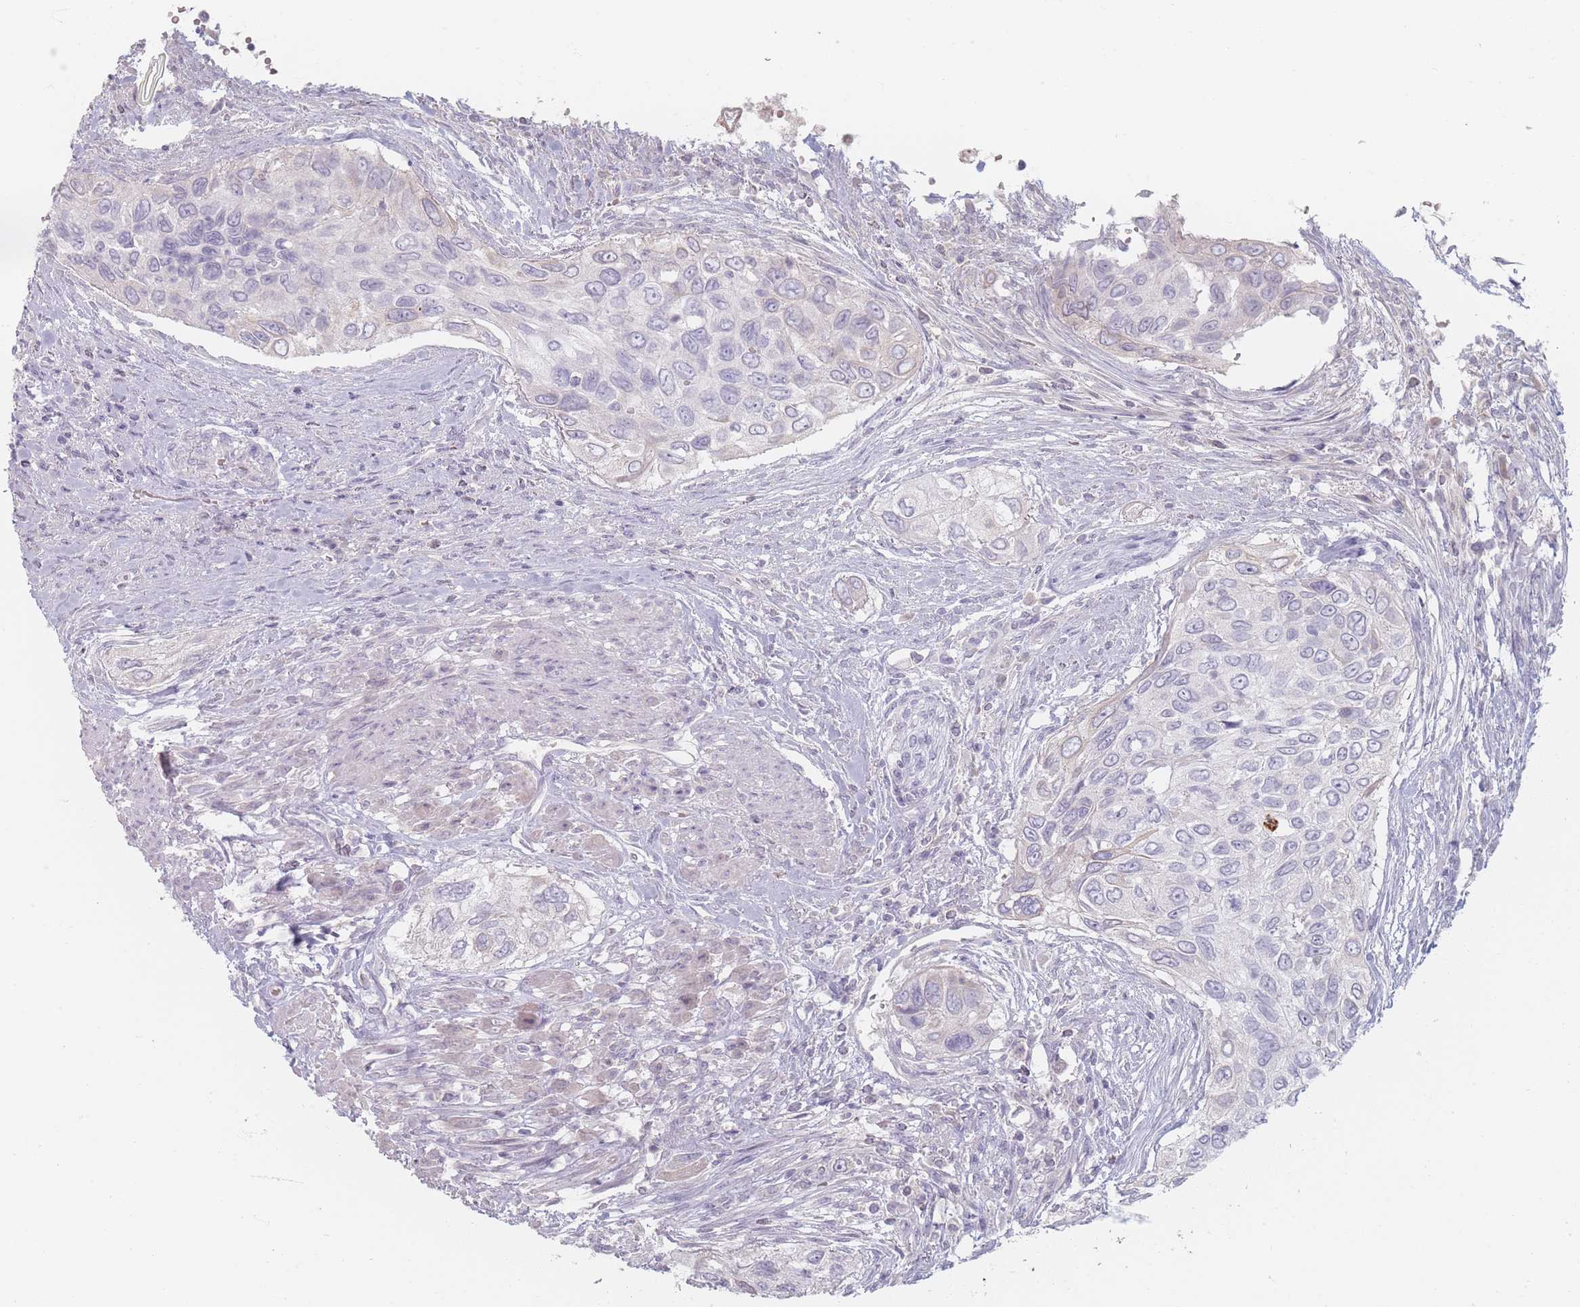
{"staining": {"intensity": "negative", "quantity": "none", "location": "none"}, "tissue": "urothelial cancer", "cell_type": "Tumor cells", "image_type": "cancer", "snomed": [{"axis": "morphology", "description": "Urothelial carcinoma, High grade"}, {"axis": "topography", "description": "Urinary bladder"}], "caption": "High magnification brightfield microscopy of urothelial cancer stained with DAB (brown) and counterstained with hematoxylin (blue): tumor cells show no significant positivity.", "gene": "HELZ2", "patient": {"sex": "female", "age": 60}}